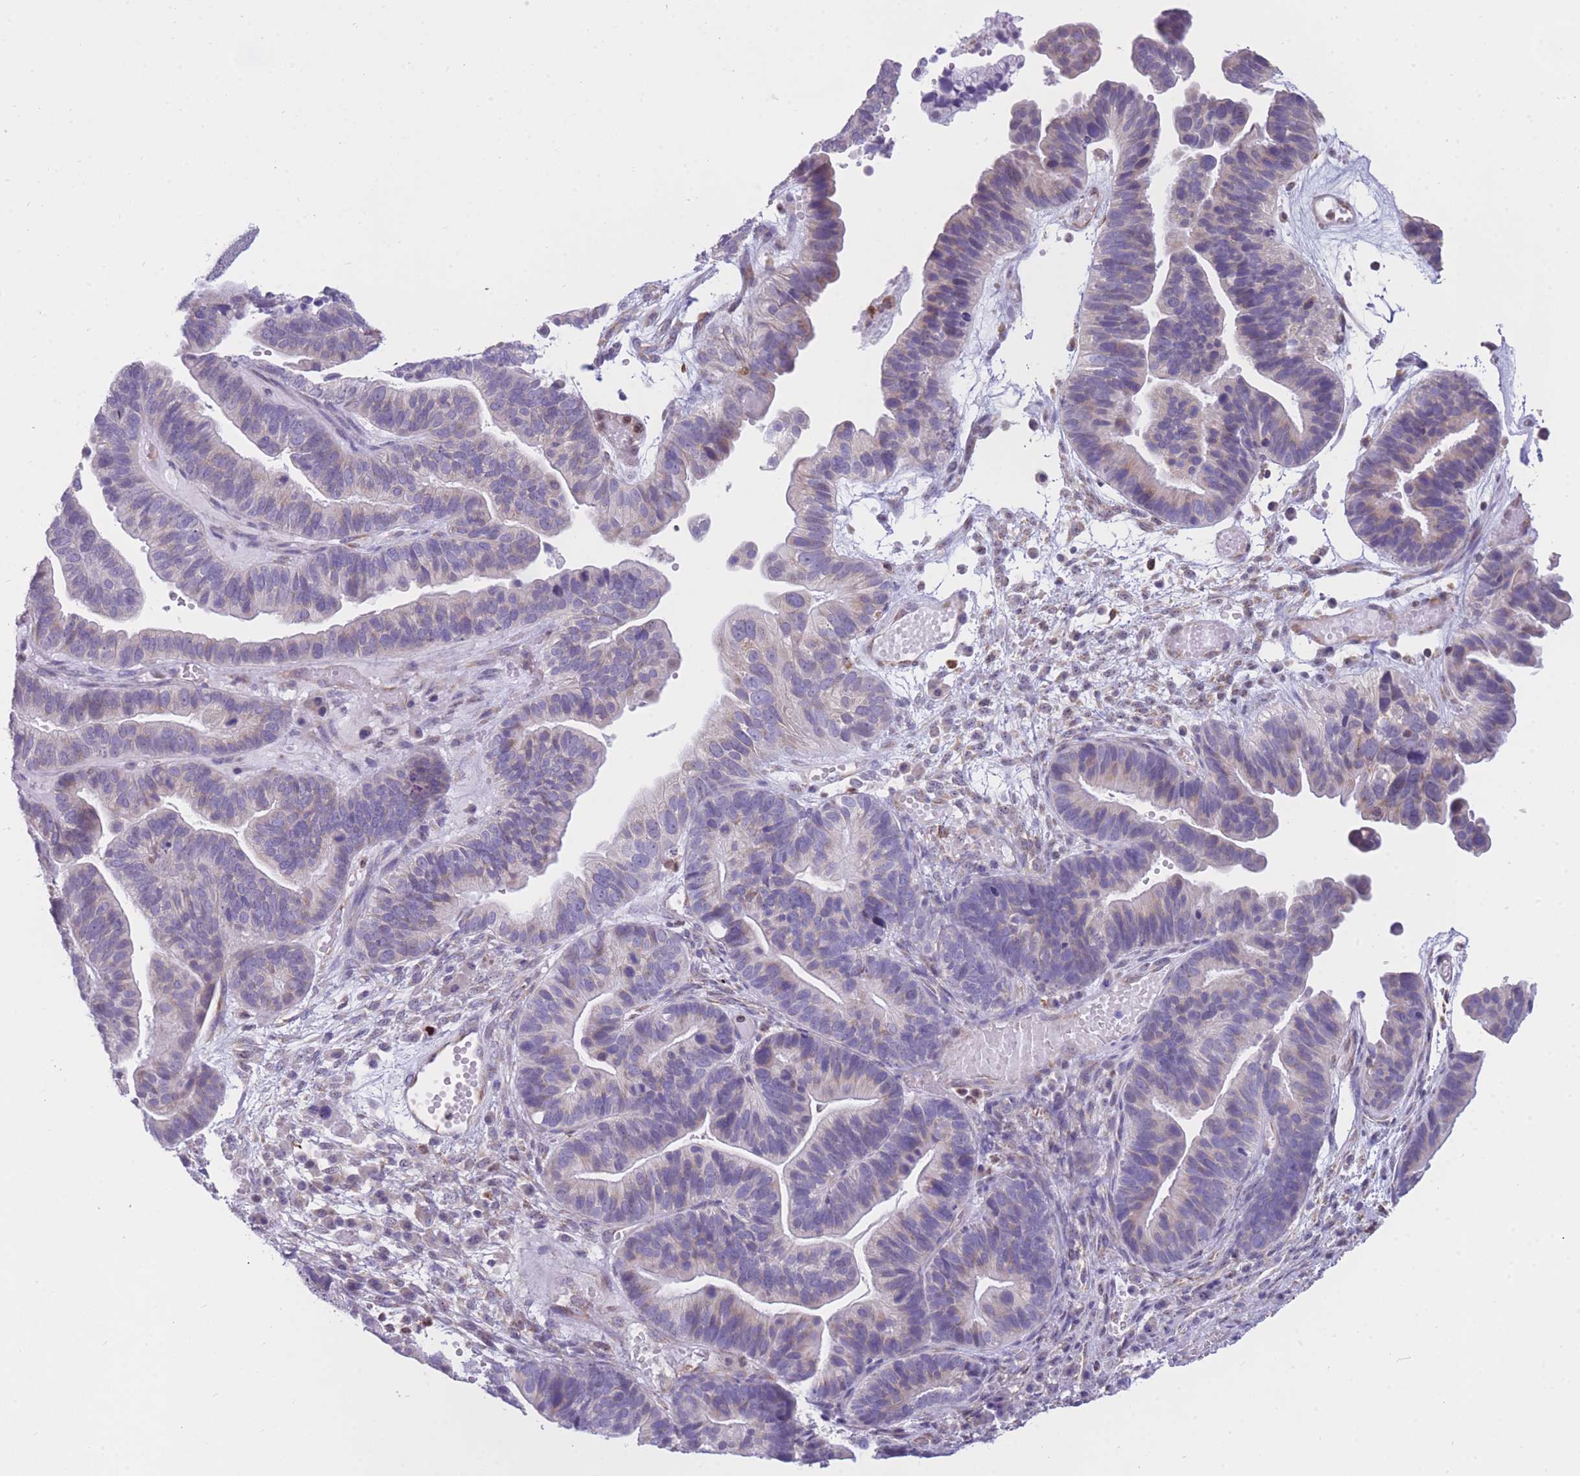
{"staining": {"intensity": "weak", "quantity": "<25%", "location": "cytoplasmic/membranous"}, "tissue": "ovarian cancer", "cell_type": "Tumor cells", "image_type": "cancer", "snomed": [{"axis": "morphology", "description": "Cystadenocarcinoma, serous, NOS"}, {"axis": "topography", "description": "Ovary"}], "caption": "Human serous cystadenocarcinoma (ovarian) stained for a protein using immunohistochemistry demonstrates no positivity in tumor cells.", "gene": "ZNF662", "patient": {"sex": "female", "age": 56}}